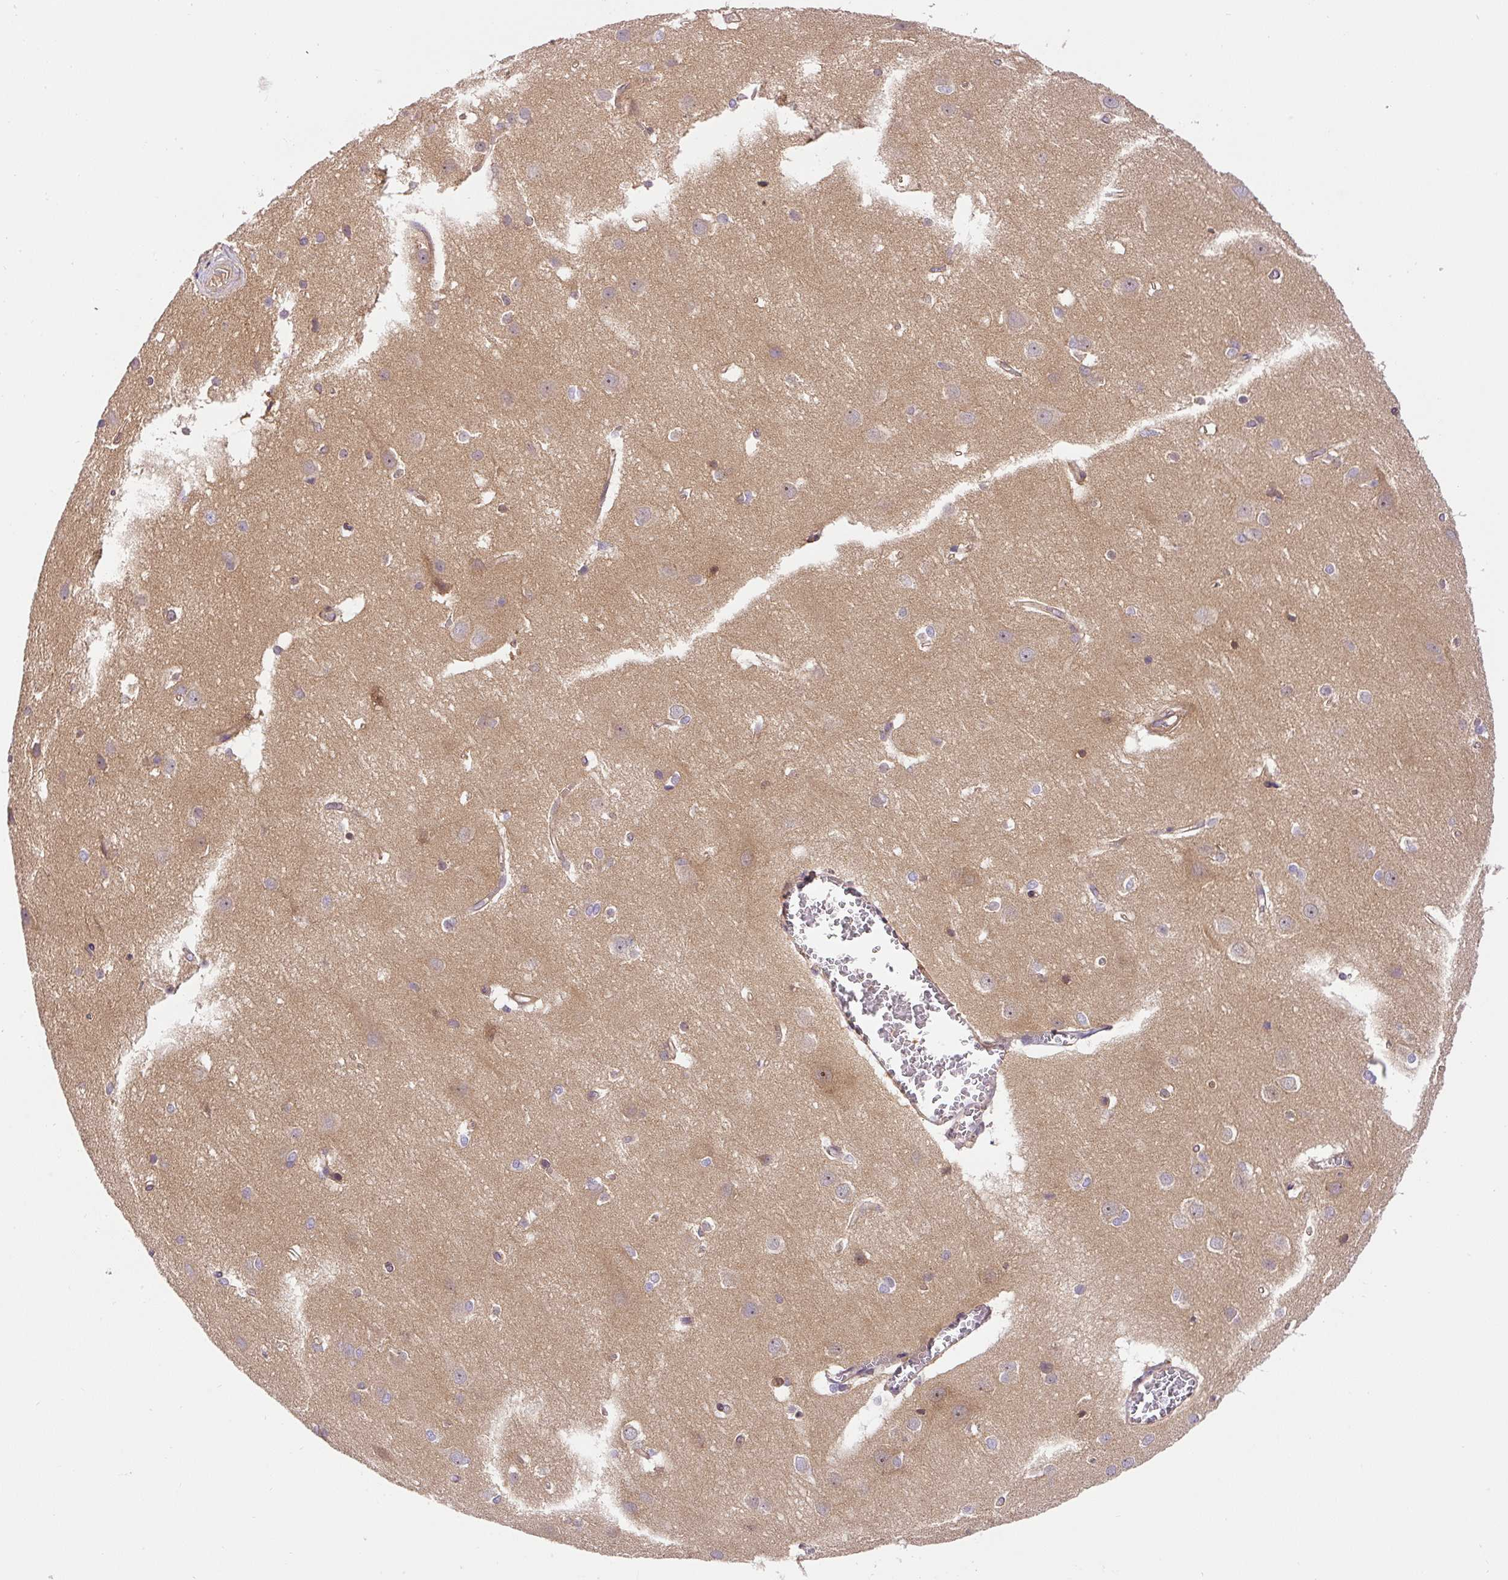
{"staining": {"intensity": "weak", "quantity": "25%-75%", "location": "cytoplasmic/membranous"}, "tissue": "cerebral cortex", "cell_type": "Endothelial cells", "image_type": "normal", "snomed": [{"axis": "morphology", "description": "Normal tissue, NOS"}, {"axis": "topography", "description": "Cerebral cortex"}], "caption": "This is an image of immunohistochemistry staining of normal cerebral cortex, which shows weak expression in the cytoplasmic/membranous of endothelial cells.", "gene": "CCDC28A", "patient": {"sex": "male", "age": 37}}